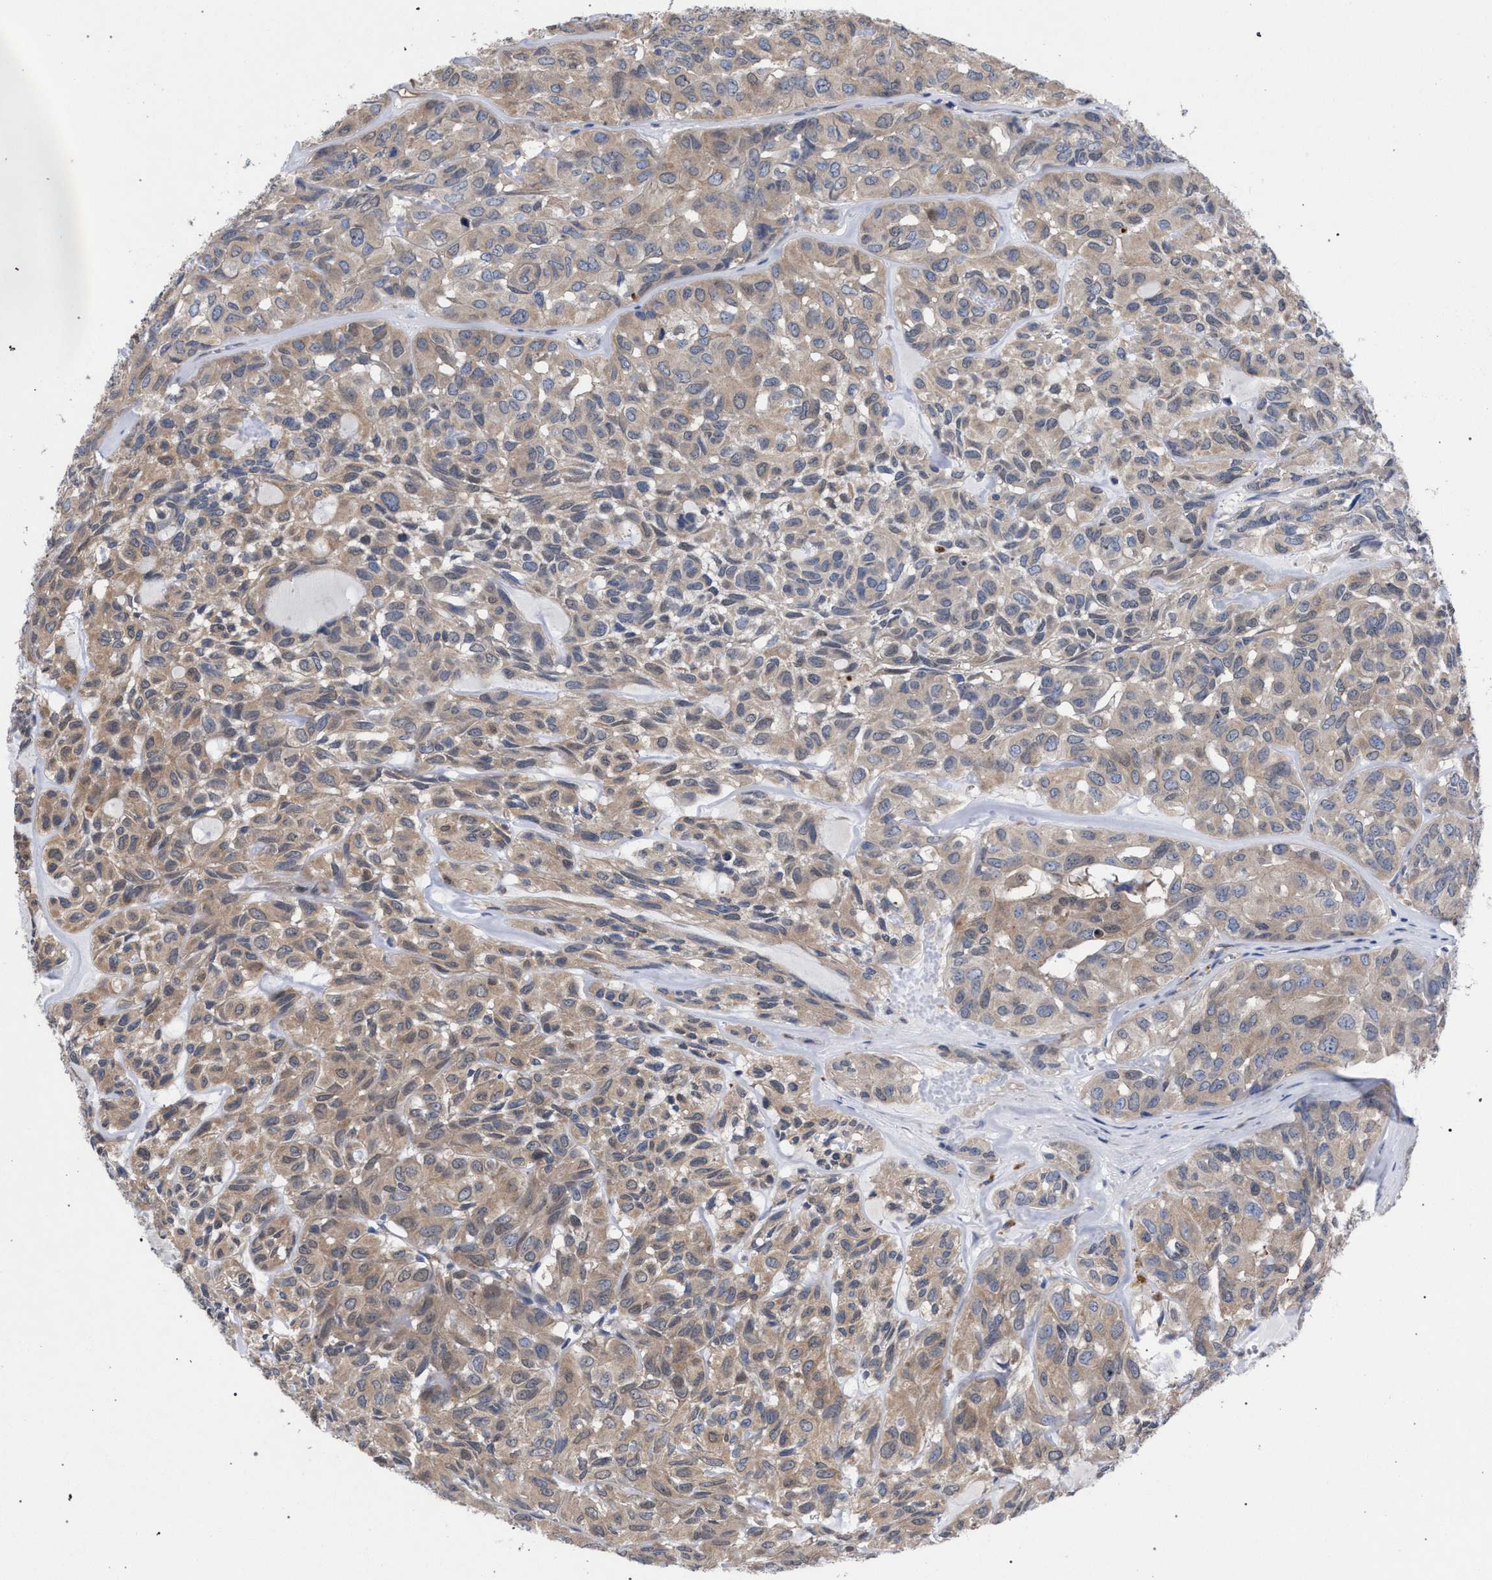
{"staining": {"intensity": "weak", "quantity": ">75%", "location": "cytoplasmic/membranous"}, "tissue": "head and neck cancer", "cell_type": "Tumor cells", "image_type": "cancer", "snomed": [{"axis": "morphology", "description": "Adenocarcinoma, NOS"}, {"axis": "topography", "description": "Salivary gland, NOS"}, {"axis": "topography", "description": "Head-Neck"}], "caption": "Human adenocarcinoma (head and neck) stained with a protein marker demonstrates weak staining in tumor cells.", "gene": "GMPR", "patient": {"sex": "female", "age": 76}}